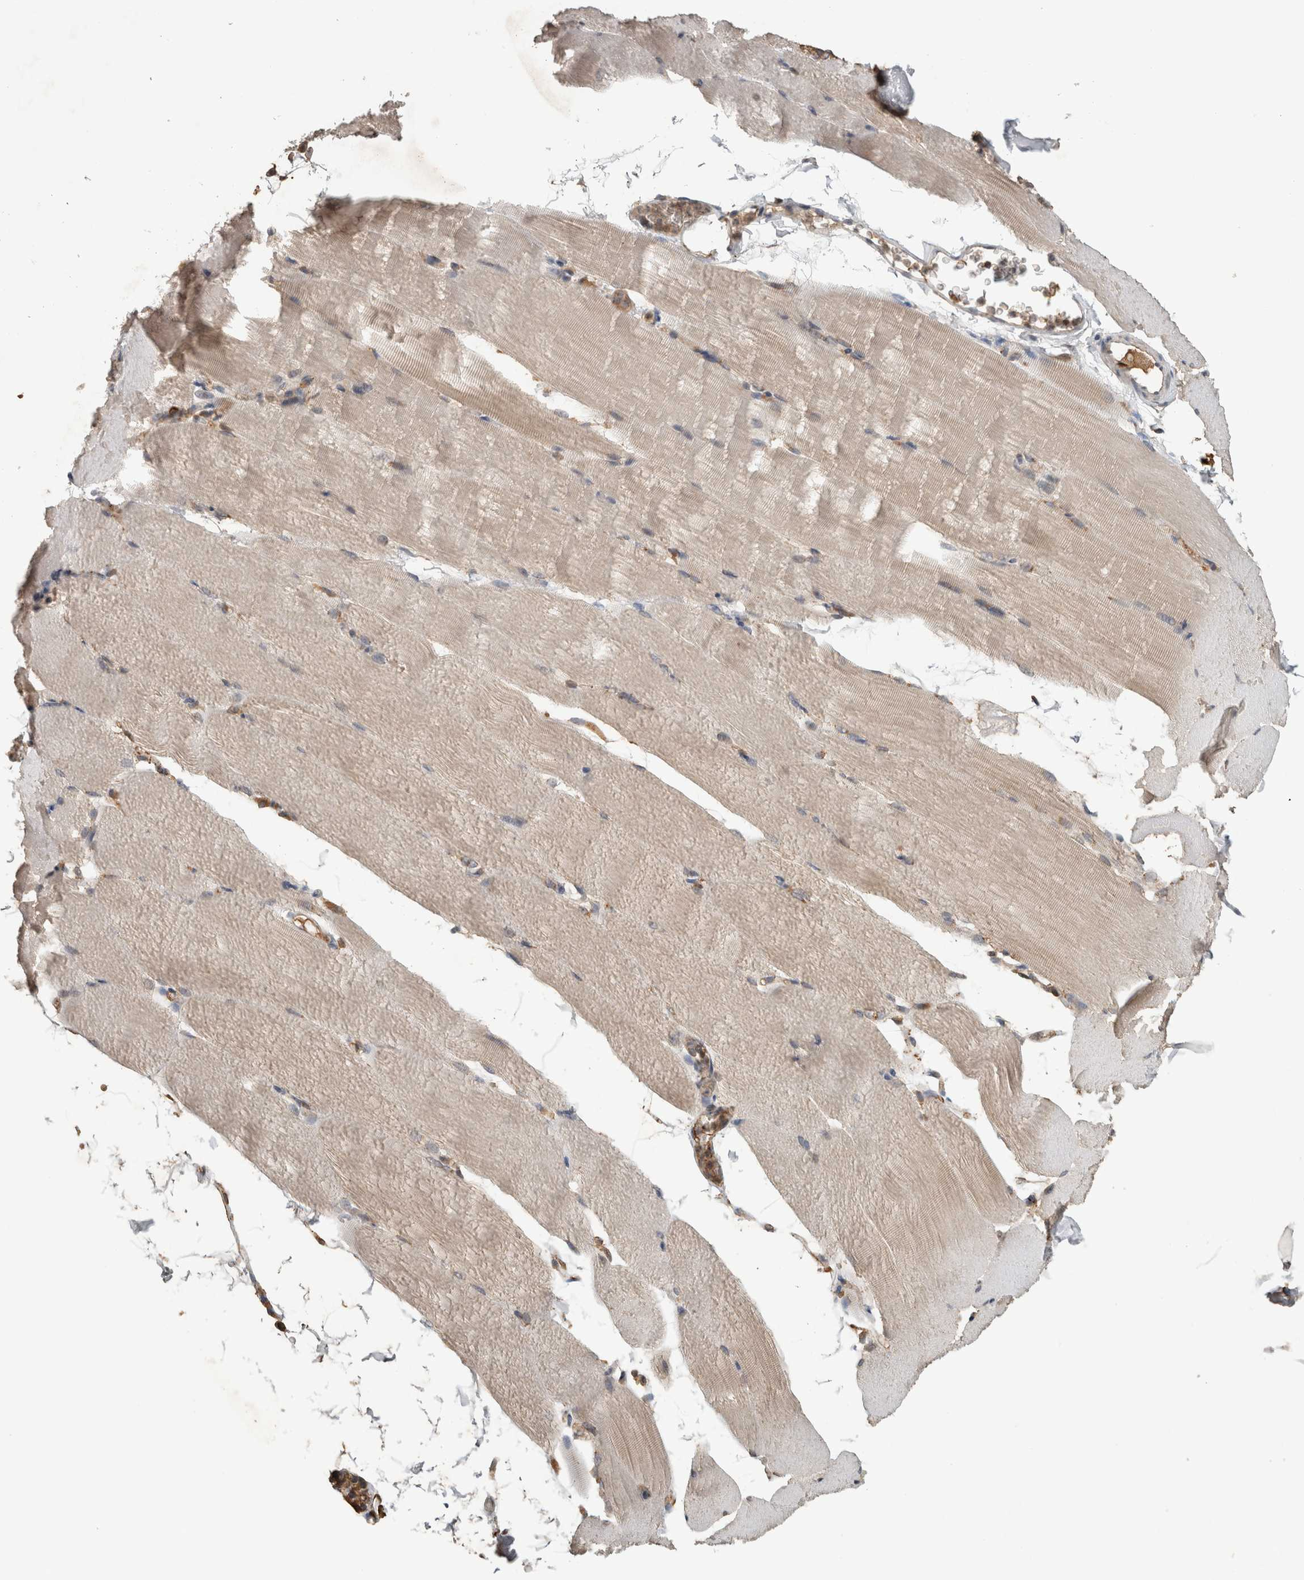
{"staining": {"intensity": "weak", "quantity": "25%-75%", "location": "cytoplasmic/membranous"}, "tissue": "skeletal muscle", "cell_type": "Myocytes", "image_type": "normal", "snomed": [{"axis": "morphology", "description": "Normal tissue, NOS"}, {"axis": "topography", "description": "Skeletal muscle"}, {"axis": "topography", "description": "Parathyroid gland"}], "caption": "DAB immunohistochemical staining of benign skeletal muscle demonstrates weak cytoplasmic/membranous protein expression in about 25%-75% of myocytes.", "gene": "ADGRL3", "patient": {"sex": "female", "age": 37}}